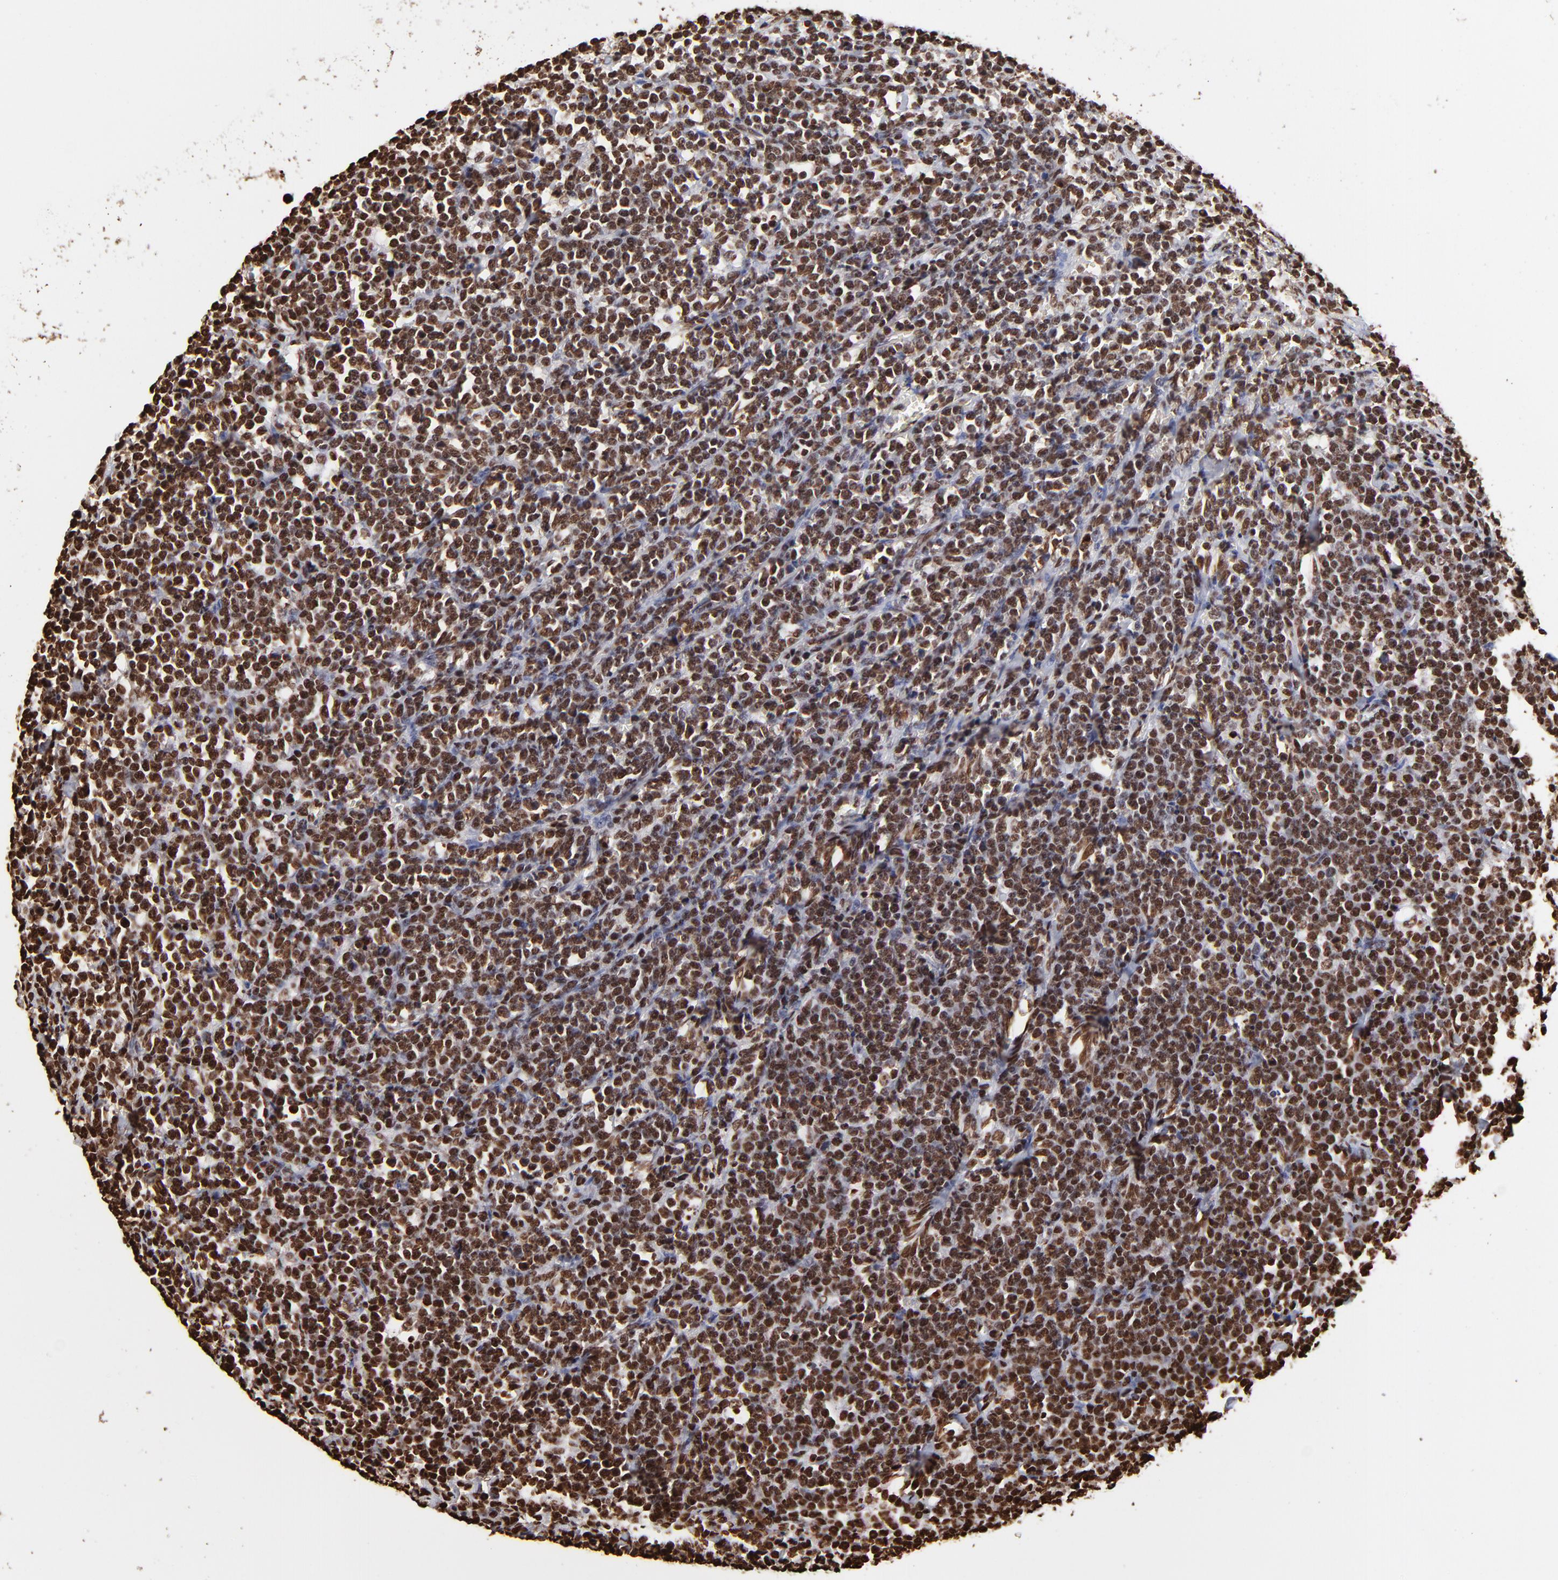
{"staining": {"intensity": "strong", "quantity": ">75%", "location": "nuclear"}, "tissue": "lymphoma", "cell_type": "Tumor cells", "image_type": "cancer", "snomed": [{"axis": "morphology", "description": "Malignant lymphoma, non-Hodgkin's type, High grade"}, {"axis": "topography", "description": "Small intestine"}, {"axis": "topography", "description": "Colon"}], "caption": "Lymphoma tissue demonstrates strong nuclear expression in approximately >75% of tumor cells, visualized by immunohistochemistry.", "gene": "ZNF544", "patient": {"sex": "male", "age": 8}}